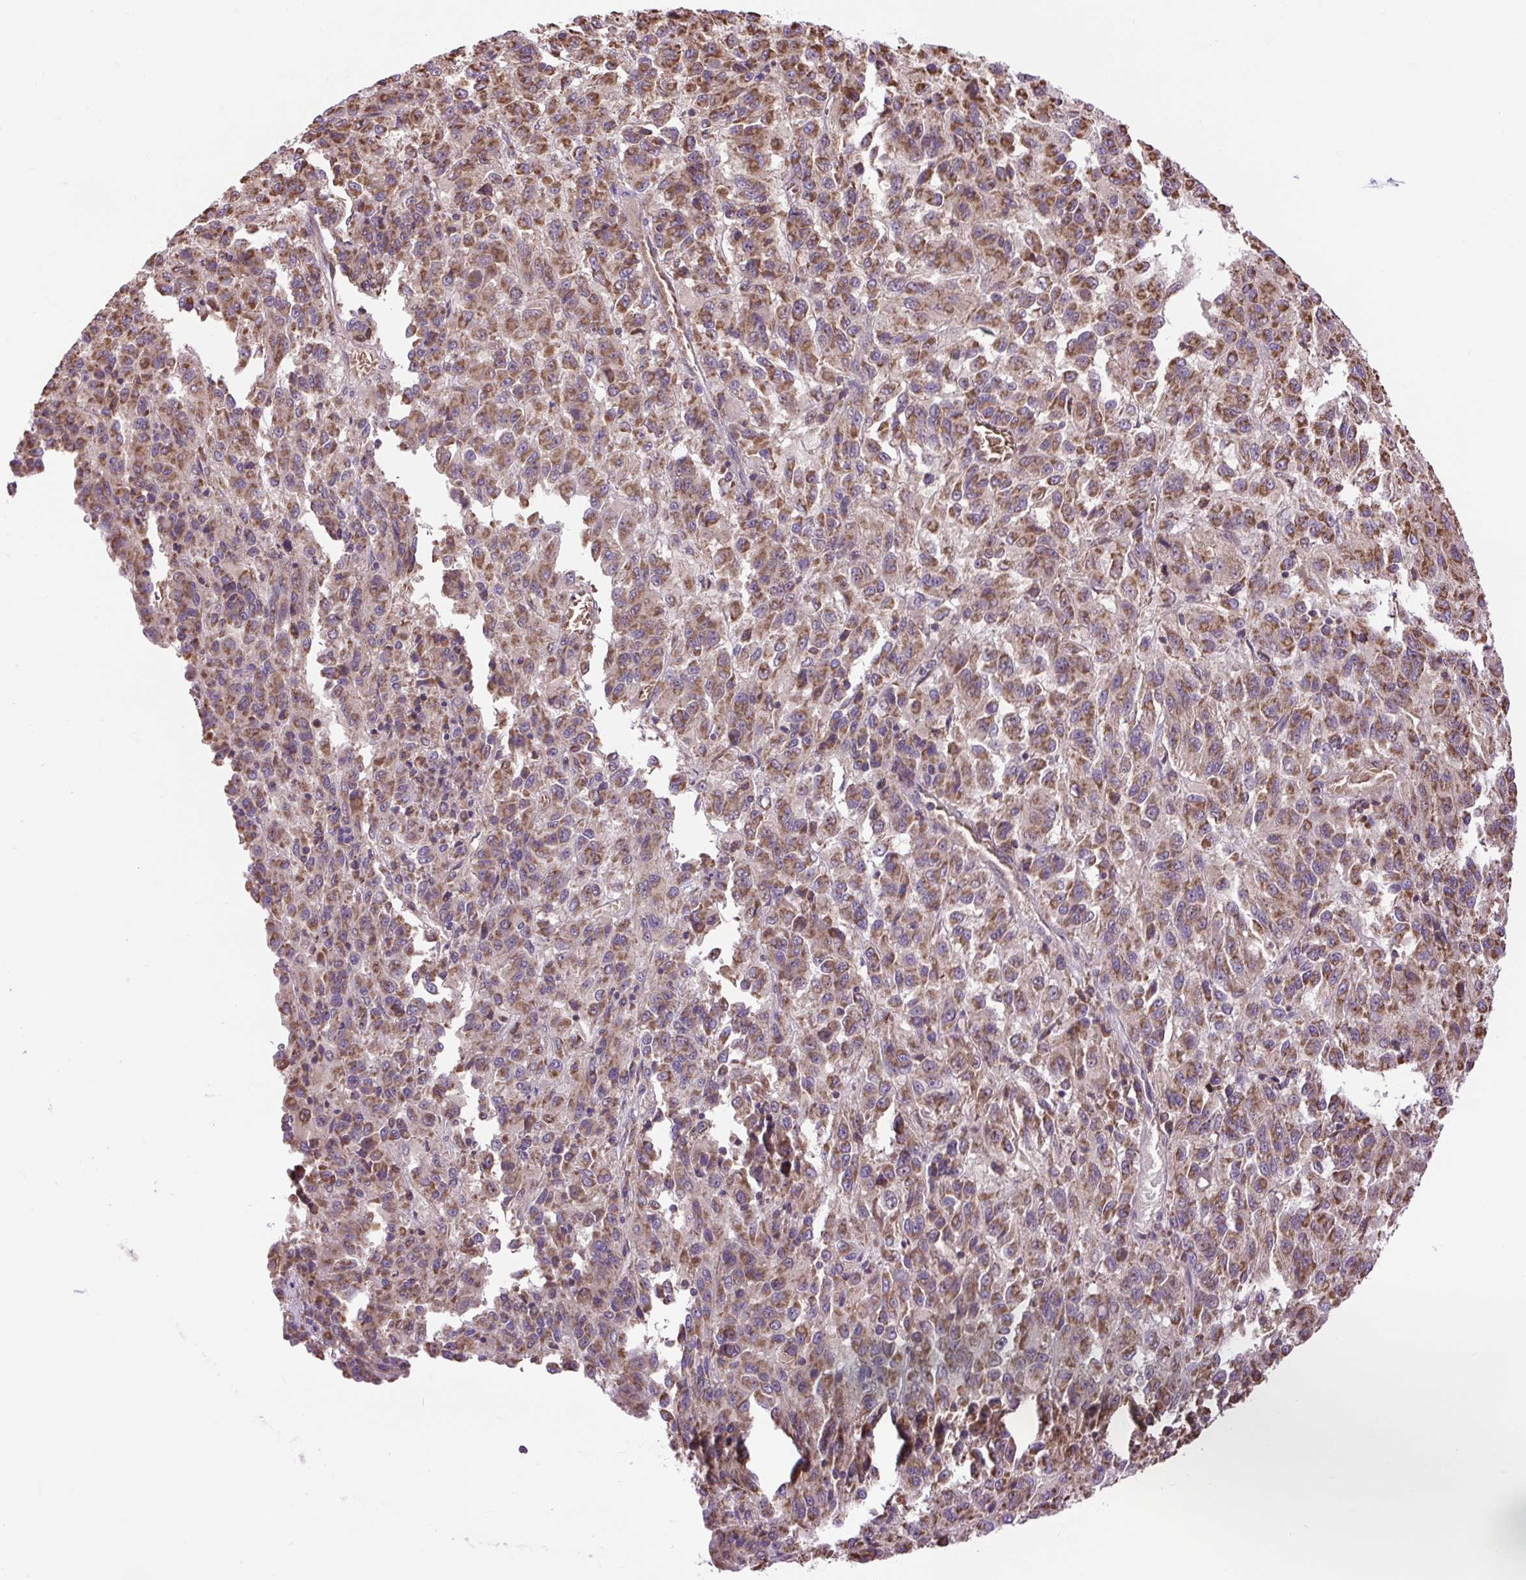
{"staining": {"intensity": "moderate", "quantity": ">75%", "location": "cytoplasmic/membranous"}, "tissue": "melanoma", "cell_type": "Tumor cells", "image_type": "cancer", "snomed": [{"axis": "morphology", "description": "Malignant melanoma, Metastatic site"}, {"axis": "topography", "description": "Lung"}], "caption": "Moderate cytoplasmic/membranous protein staining is appreciated in approximately >75% of tumor cells in malignant melanoma (metastatic site). The protein is shown in brown color, while the nuclei are stained blue.", "gene": "PLCG1", "patient": {"sex": "male", "age": 64}}